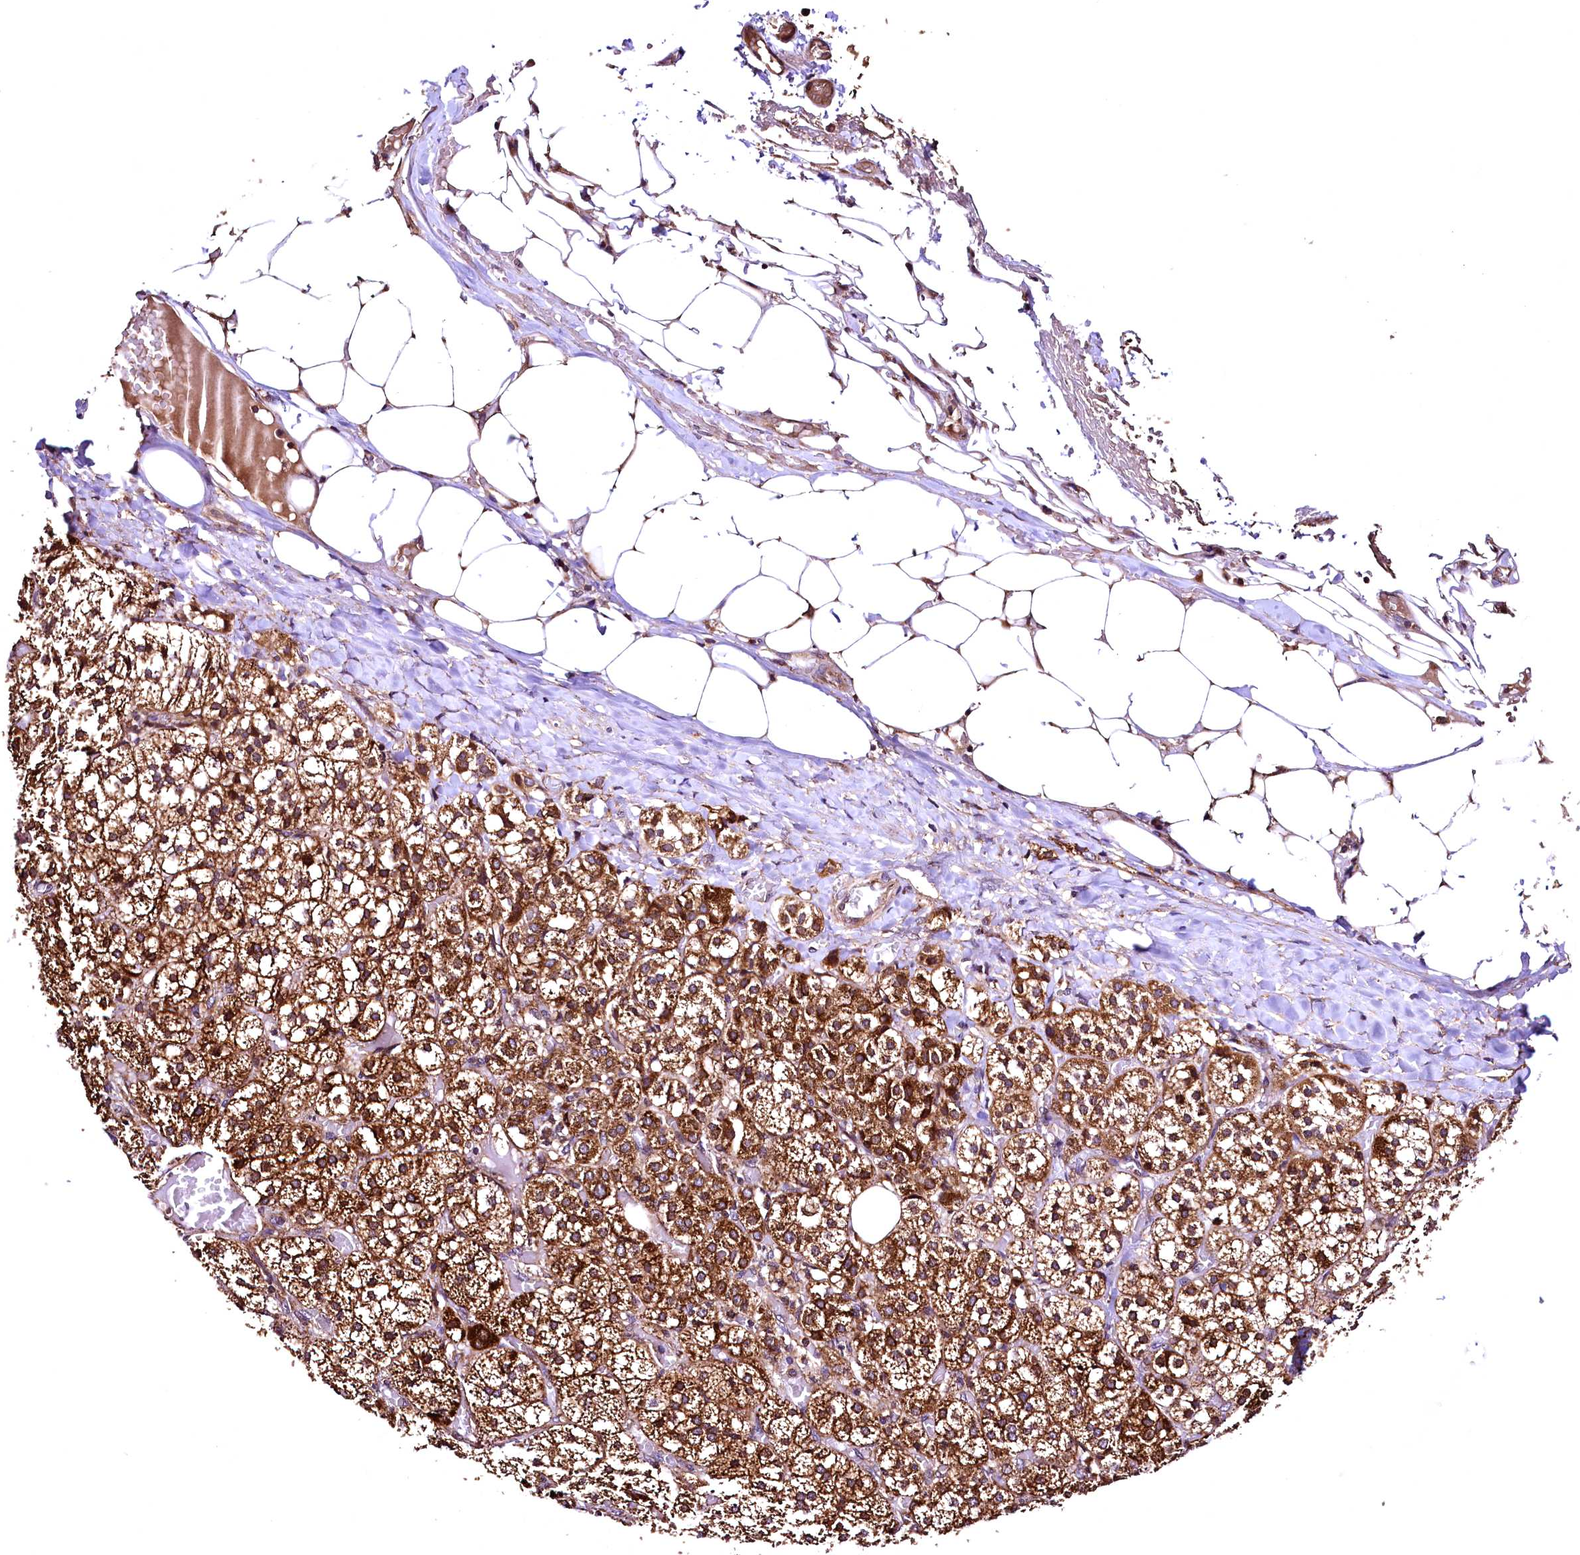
{"staining": {"intensity": "strong", "quantity": ">75%", "location": "cytoplasmic/membranous"}, "tissue": "adrenal gland", "cell_type": "Glandular cells", "image_type": "normal", "snomed": [{"axis": "morphology", "description": "Normal tissue, NOS"}, {"axis": "topography", "description": "Adrenal gland"}], "caption": "The immunohistochemical stain shows strong cytoplasmic/membranous staining in glandular cells of normal adrenal gland. (Stains: DAB (3,3'-diaminobenzidine) in brown, nuclei in blue, Microscopy: brightfield microscopy at high magnification).", "gene": "LRSAM1", "patient": {"sex": "female", "age": 61}}